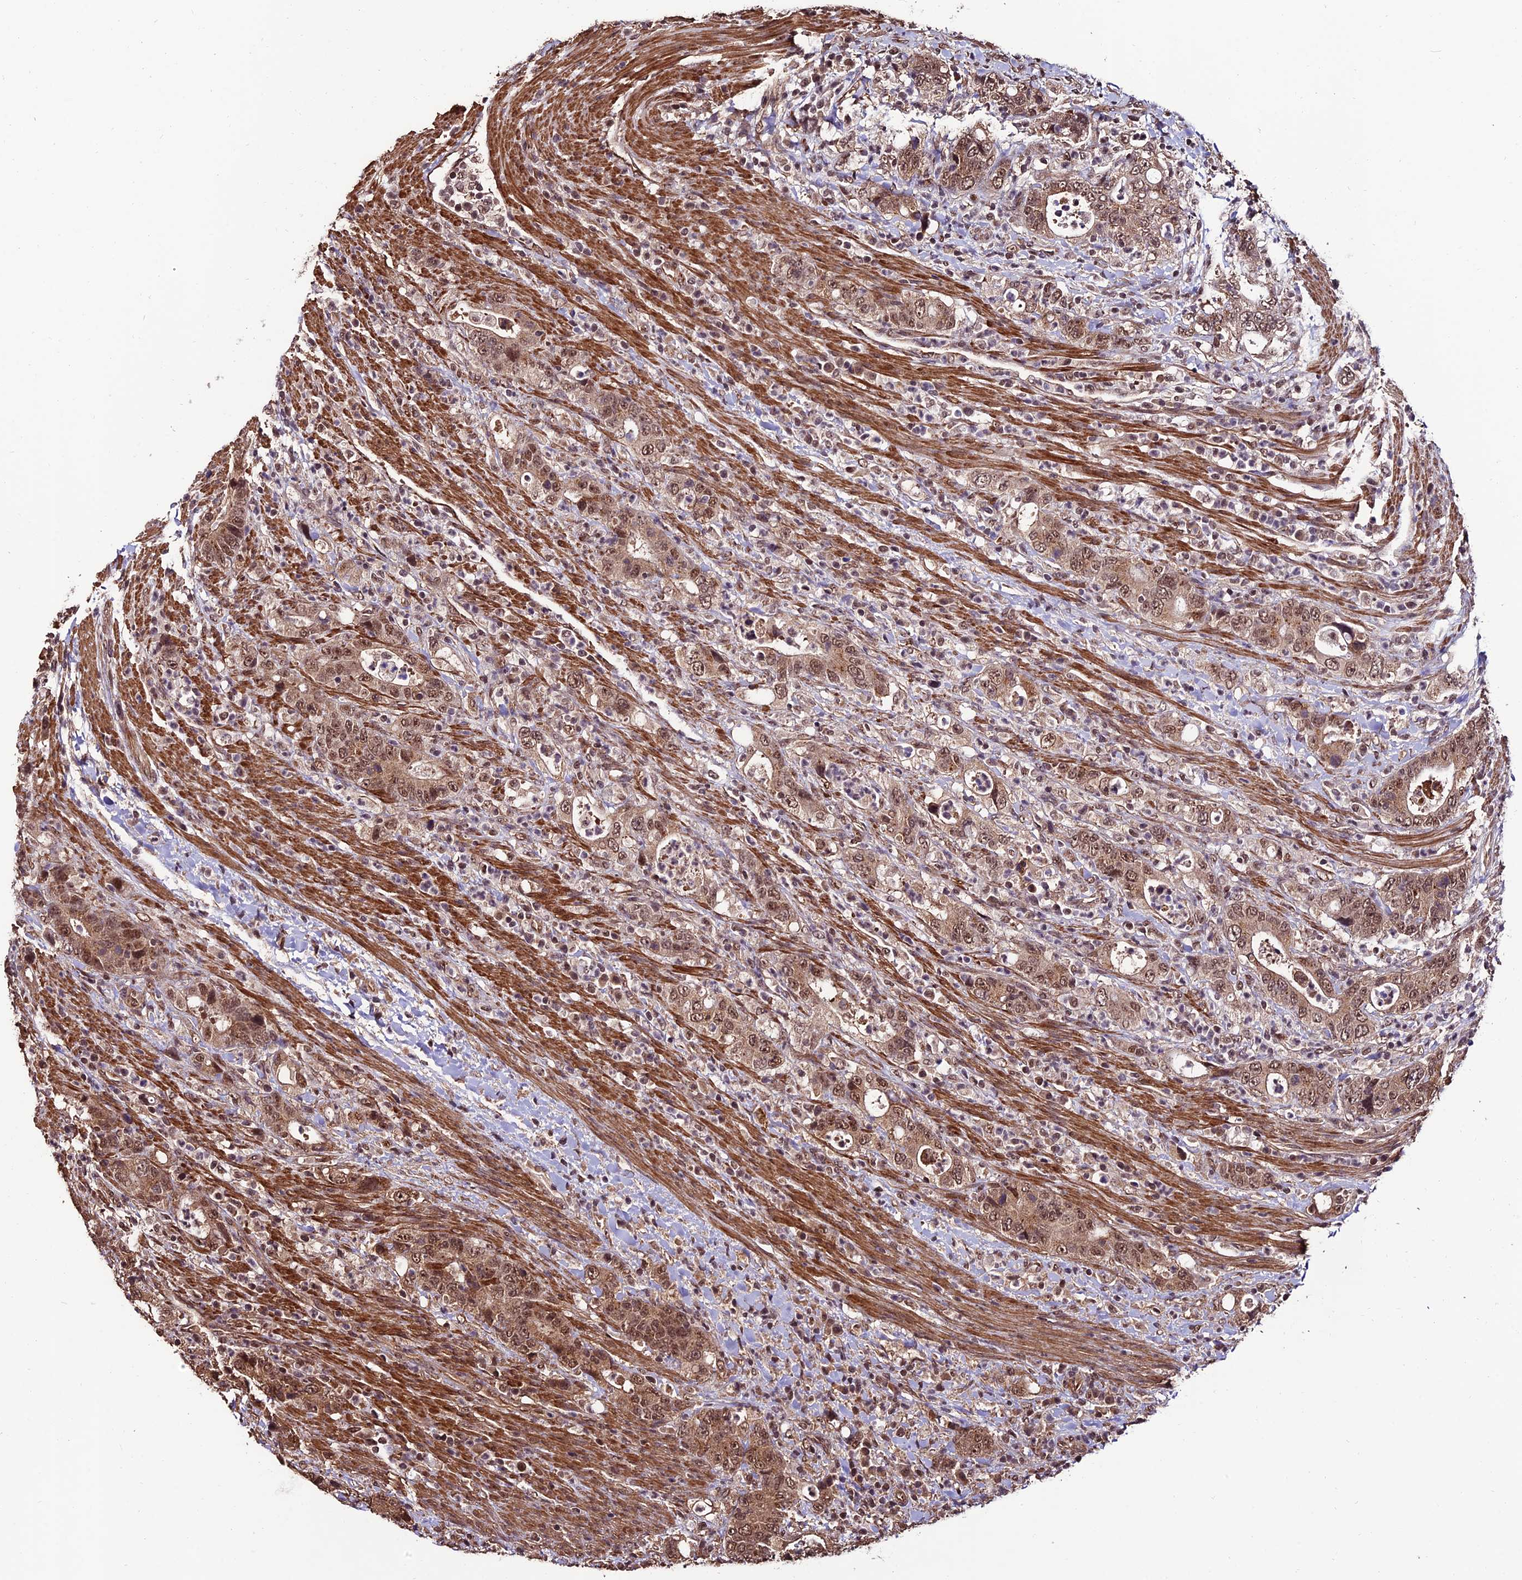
{"staining": {"intensity": "moderate", "quantity": ">75%", "location": "cytoplasmic/membranous,nuclear"}, "tissue": "colorectal cancer", "cell_type": "Tumor cells", "image_type": "cancer", "snomed": [{"axis": "morphology", "description": "Adenocarcinoma, NOS"}, {"axis": "topography", "description": "Colon"}], "caption": "Immunohistochemical staining of human colorectal cancer demonstrates medium levels of moderate cytoplasmic/membranous and nuclear staining in about >75% of tumor cells.", "gene": "CABIN1", "patient": {"sex": "female", "age": 75}}